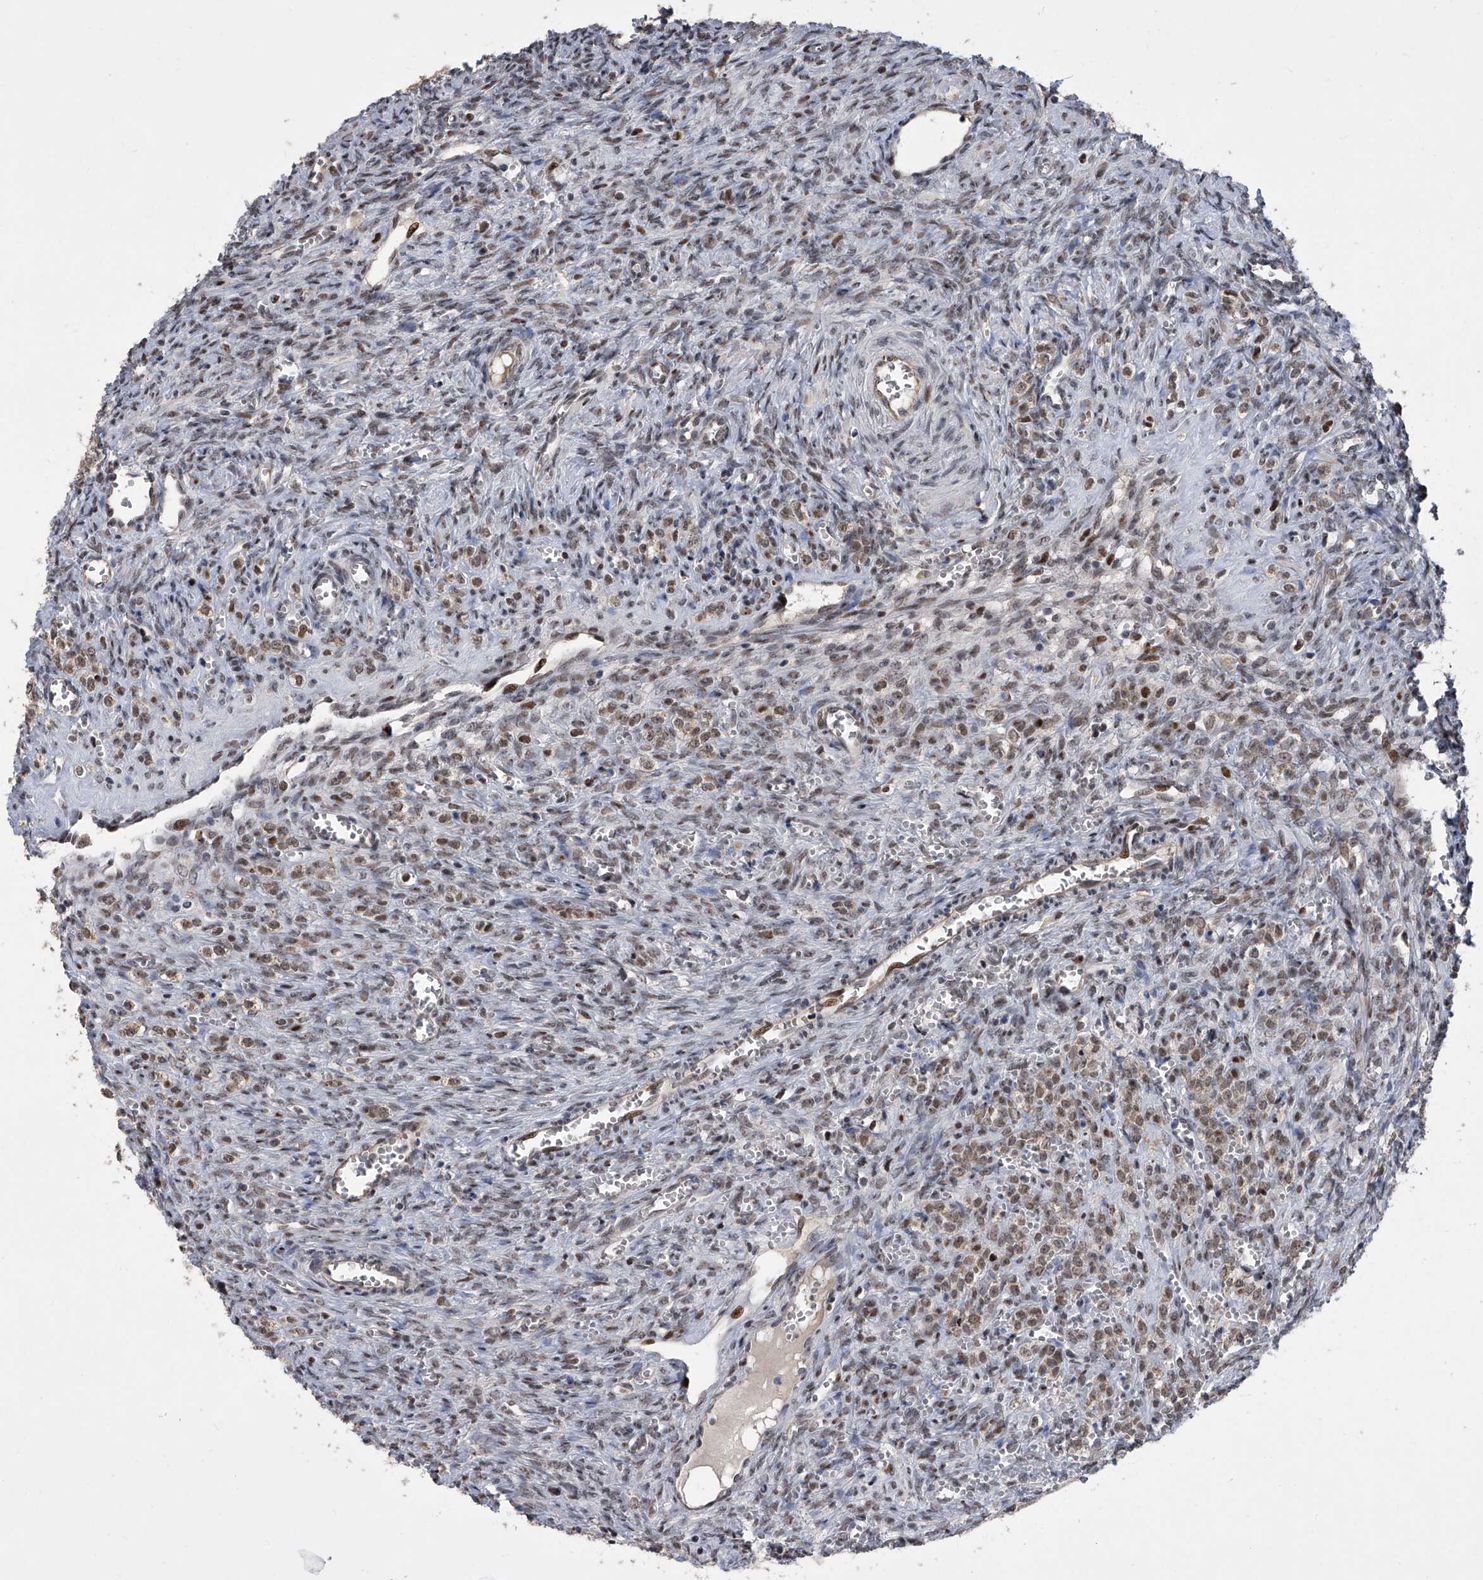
{"staining": {"intensity": "moderate", "quantity": "25%-75%", "location": "nuclear"}, "tissue": "ovary", "cell_type": "Ovarian stroma cells", "image_type": "normal", "snomed": [{"axis": "morphology", "description": "Normal tissue, NOS"}, {"axis": "topography", "description": "Ovary"}], "caption": "Protein analysis of benign ovary demonstrates moderate nuclear expression in approximately 25%-75% of ovarian stroma cells.", "gene": "ZNF426", "patient": {"sex": "female", "age": 41}}